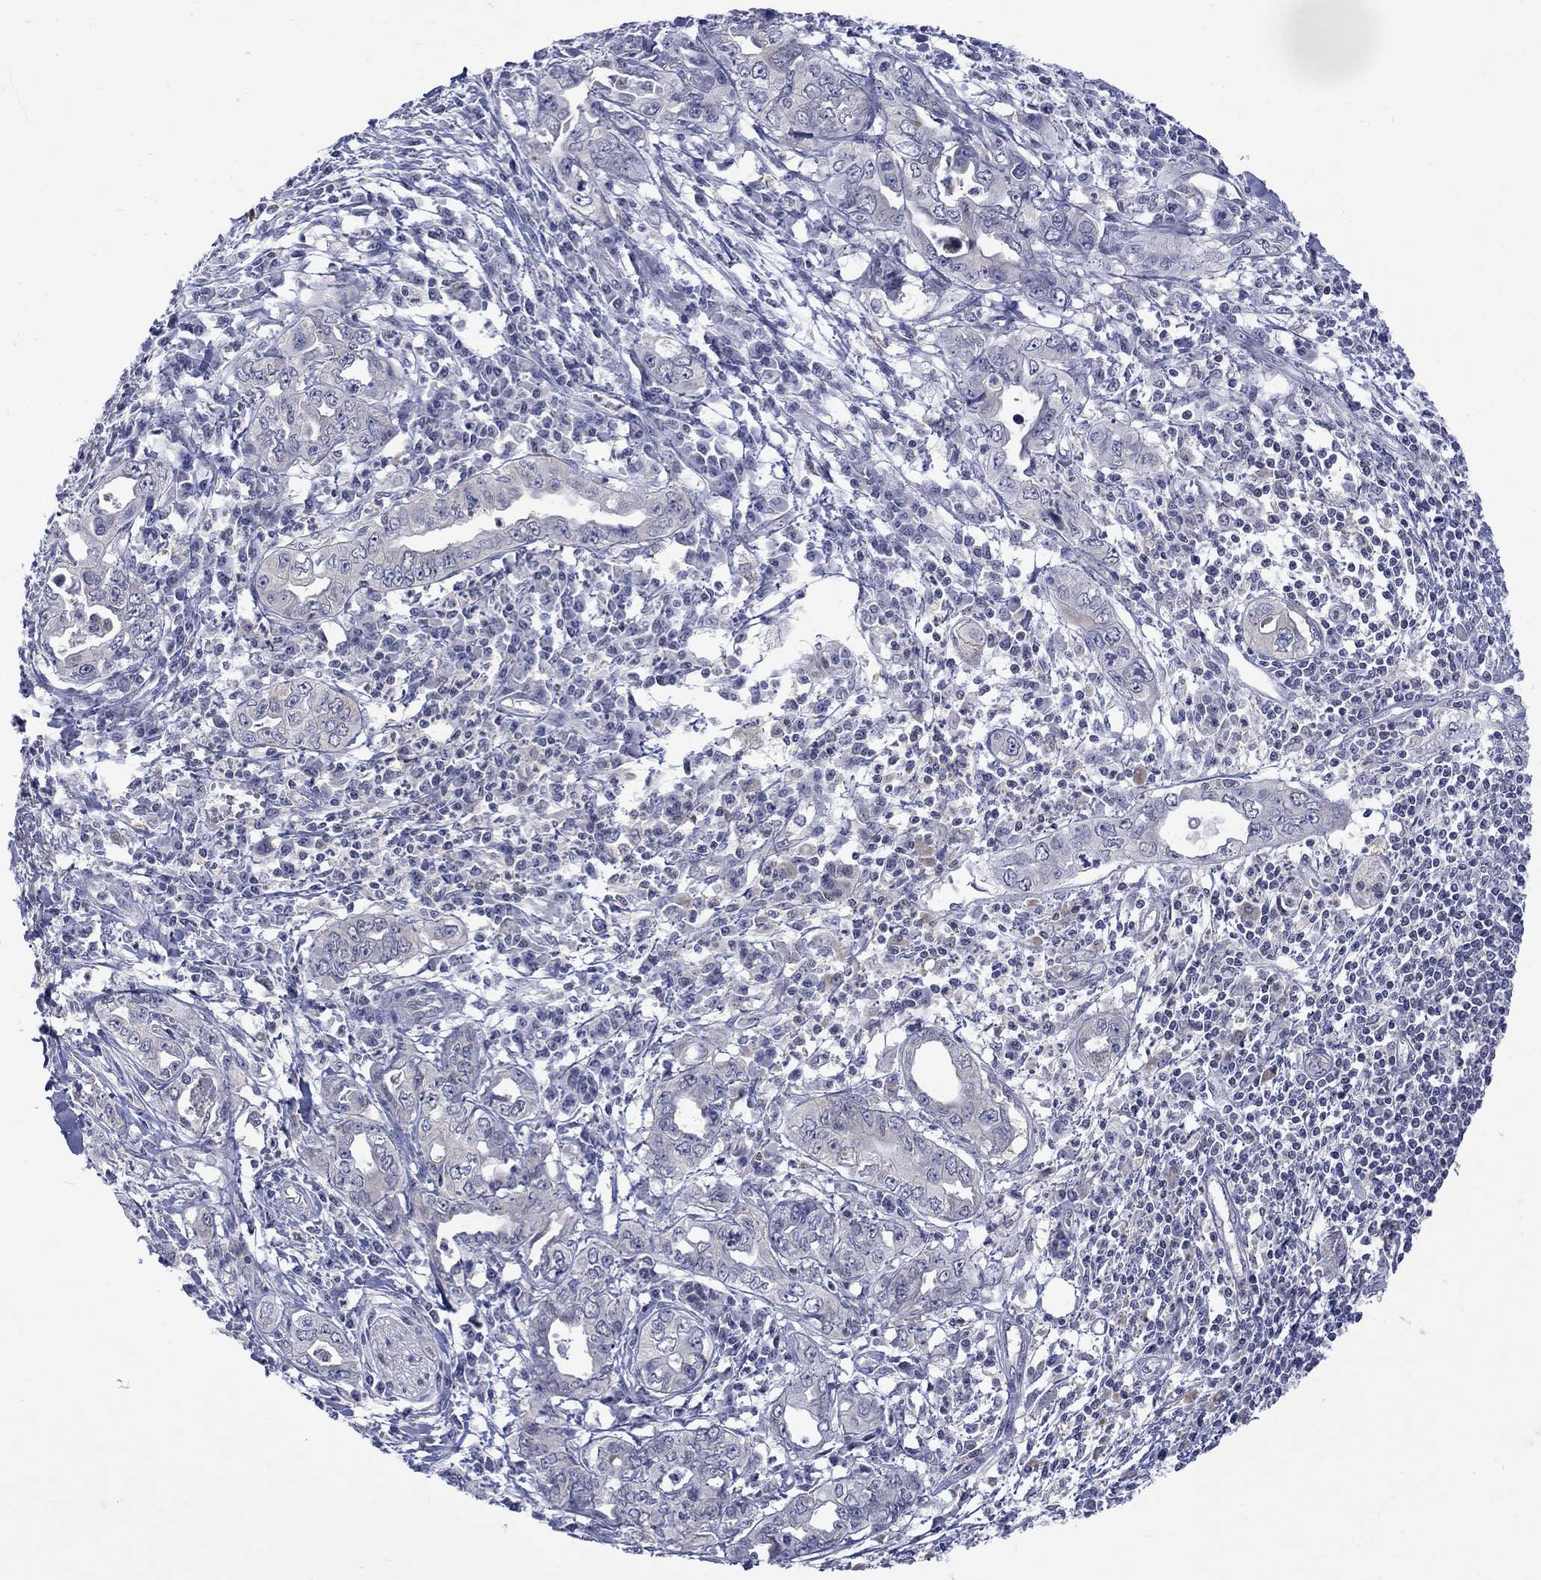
{"staining": {"intensity": "negative", "quantity": "none", "location": "none"}, "tissue": "pancreatic cancer", "cell_type": "Tumor cells", "image_type": "cancer", "snomed": [{"axis": "morphology", "description": "Adenocarcinoma, NOS"}, {"axis": "topography", "description": "Pancreas"}], "caption": "Immunohistochemistry (IHC) histopathology image of pancreatic cancer (adenocarcinoma) stained for a protein (brown), which displays no positivity in tumor cells.", "gene": "HKDC1", "patient": {"sex": "male", "age": 68}}